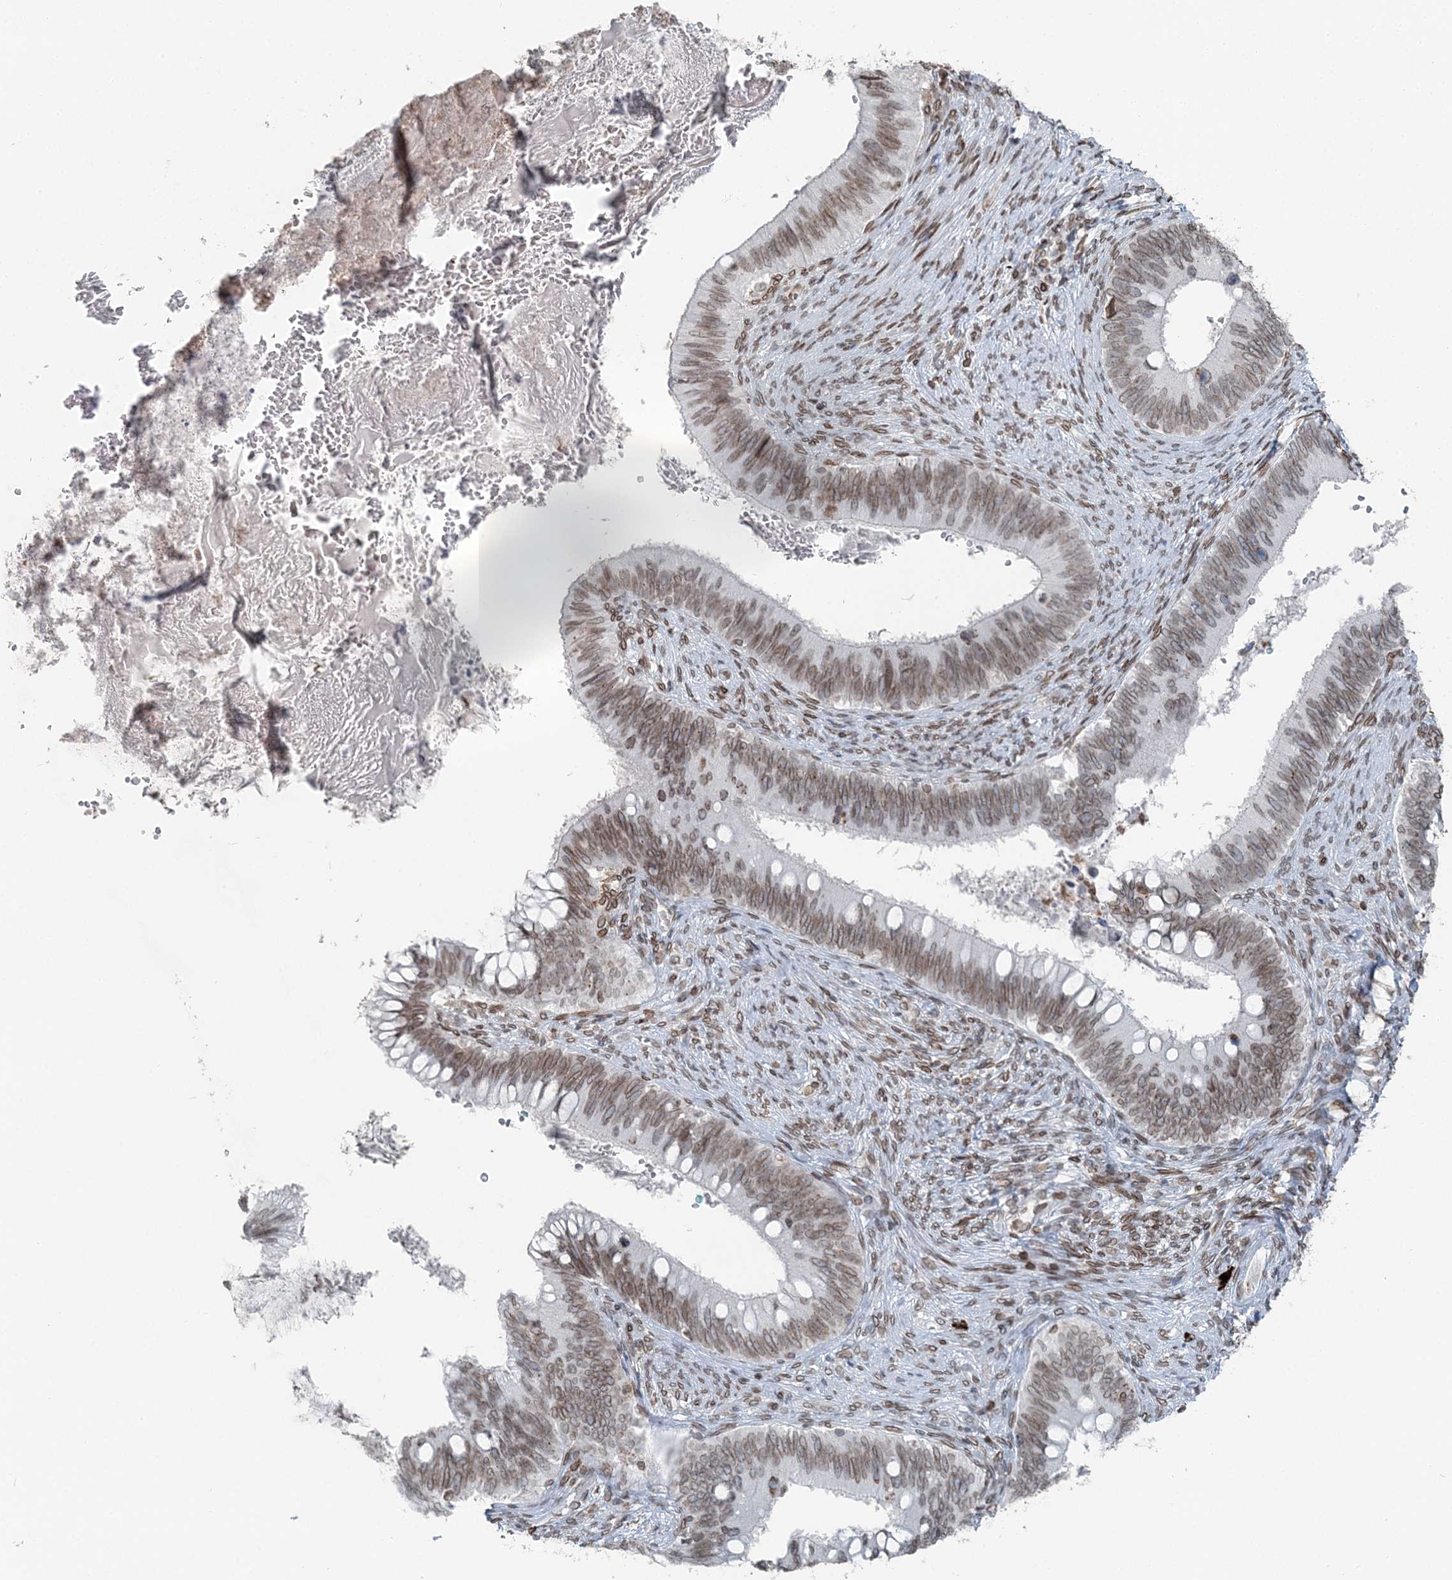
{"staining": {"intensity": "moderate", "quantity": ">75%", "location": "cytoplasmic/membranous,nuclear"}, "tissue": "cervical cancer", "cell_type": "Tumor cells", "image_type": "cancer", "snomed": [{"axis": "morphology", "description": "Adenocarcinoma, NOS"}, {"axis": "topography", "description": "Cervix"}], "caption": "Immunohistochemical staining of cervical cancer displays medium levels of moderate cytoplasmic/membranous and nuclear protein expression in approximately >75% of tumor cells.", "gene": "GJD4", "patient": {"sex": "female", "age": 42}}